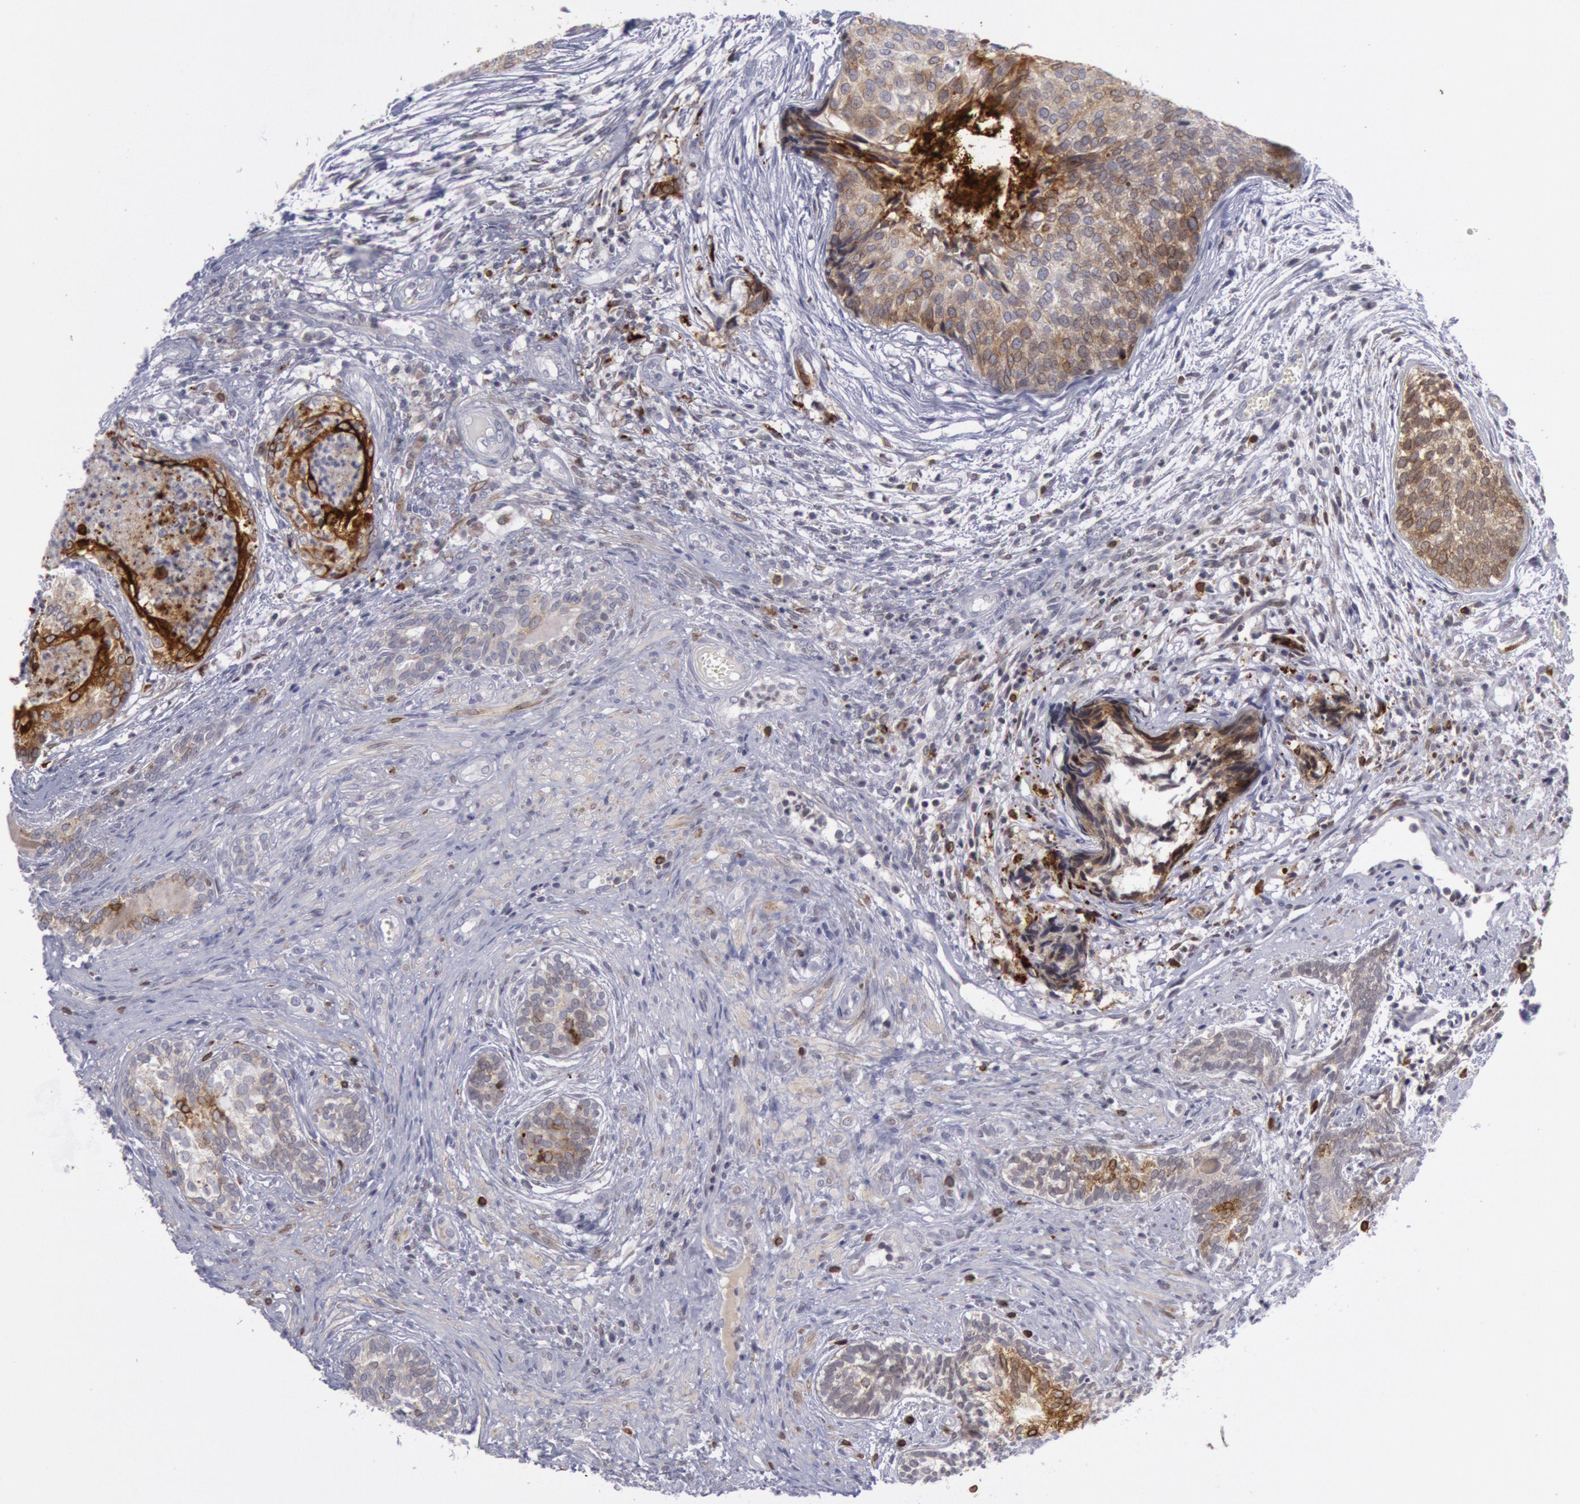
{"staining": {"intensity": "strong", "quantity": "<25%", "location": "cytoplasmic/membranous"}, "tissue": "urothelial cancer", "cell_type": "Tumor cells", "image_type": "cancer", "snomed": [{"axis": "morphology", "description": "Urothelial carcinoma, Low grade"}, {"axis": "topography", "description": "Urinary bladder"}], "caption": "Protein staining of low-grade urothelial carcinoma tissue exhibits strong cytoplasmic/membranous staining in approximately <25% of tumor cells.", "gene": "PTGS2", "patient": {"sex": "male", "age": 84}}